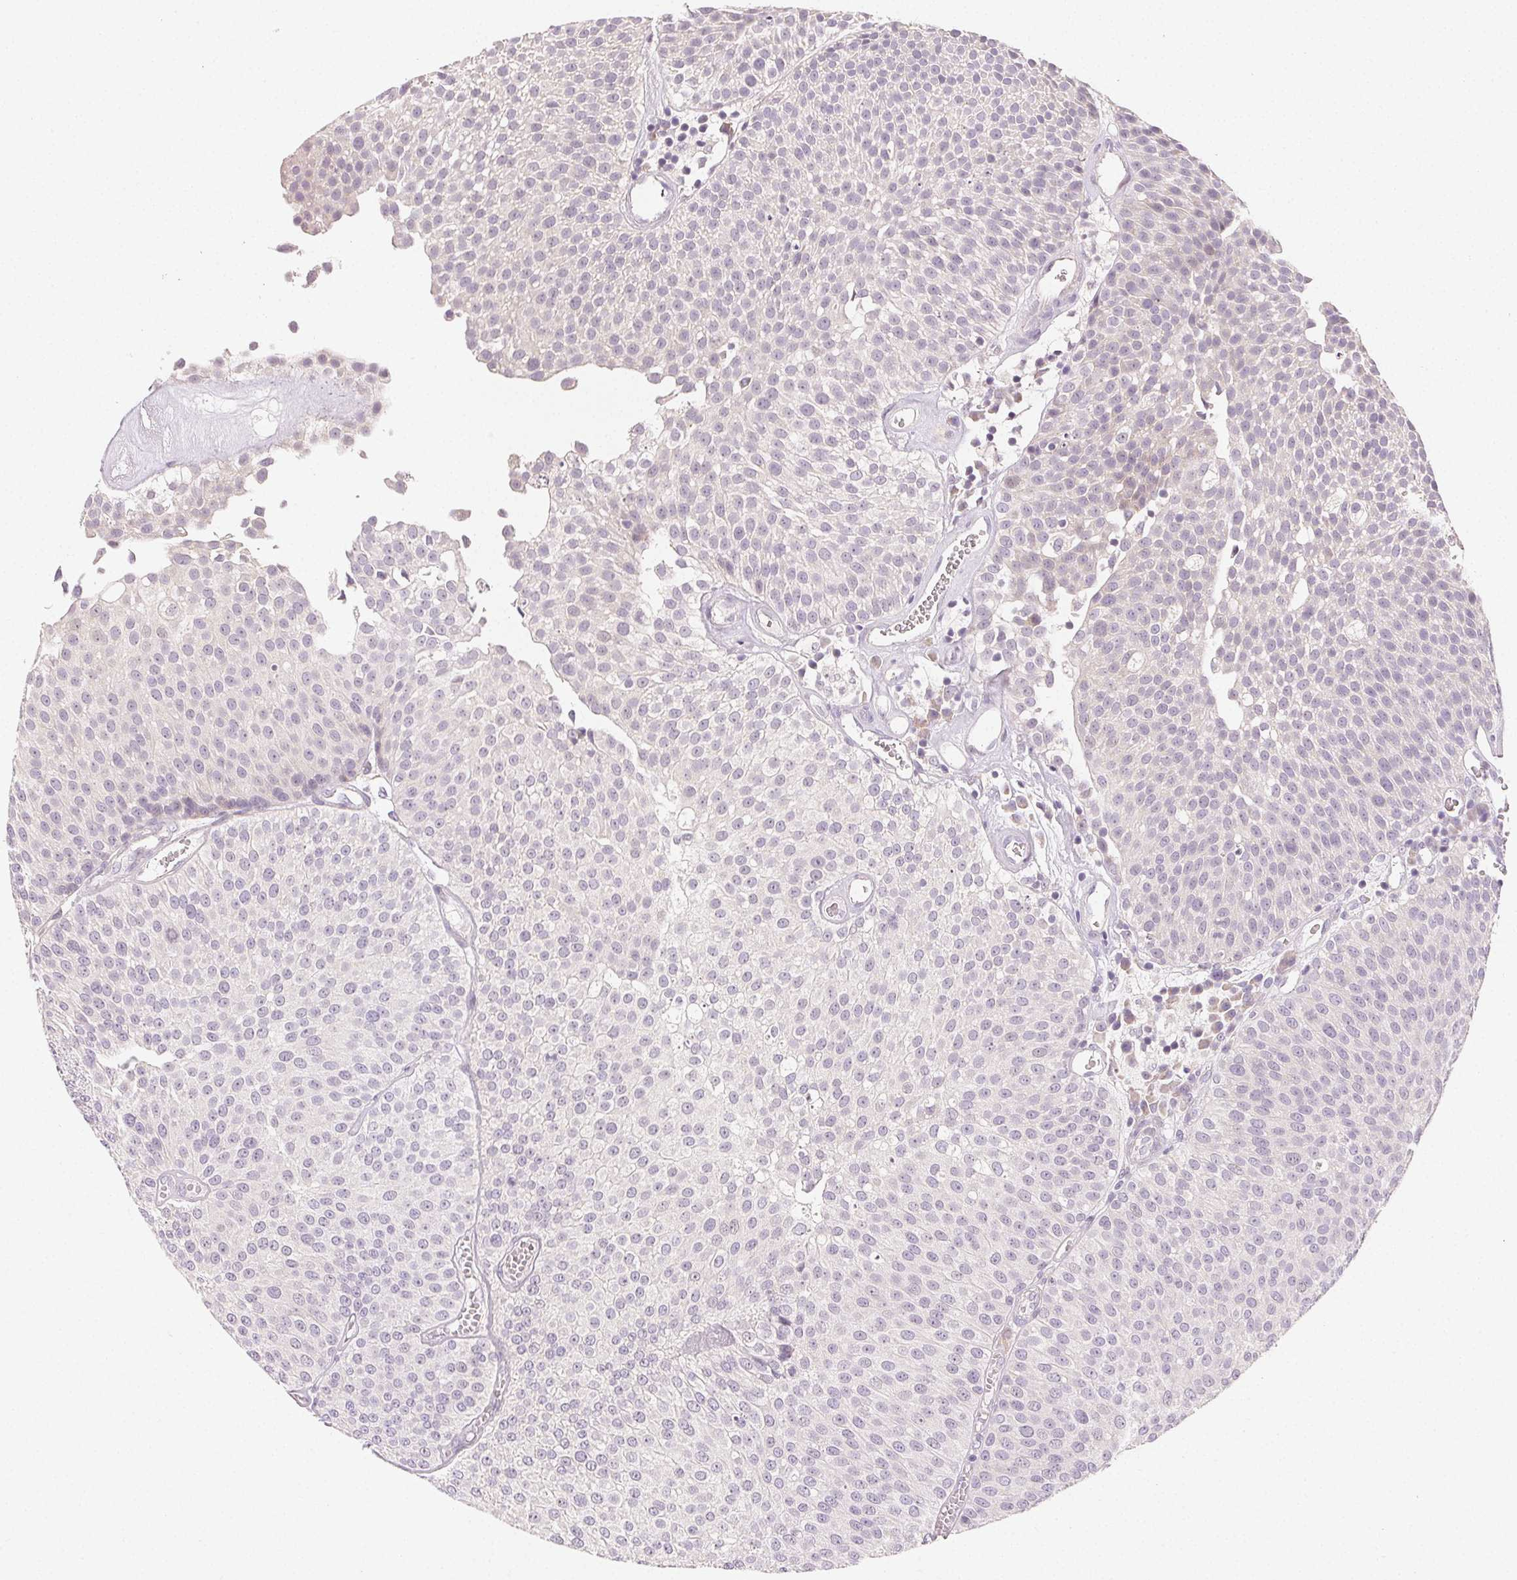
{"staining": {"intensity": "negative", "quantity": "none", "location": "none"}, "tissue": "urothelial cancer", "cell_type": "Tumor cells", "image_type": "cancer", "snomed": [{"axis": "morphology", "description": "Urothelial carcinoma, Low grade"}, {"axis": "topography", "description": "Urinary bladder"}], "caption": "A high-resolution photomicrograph shows immunohistochemistry (IHC) staining of urothelial carcinoma (low-grade), which displays no significant staining in tumor cells.", "gene": "MYBL1", "patient": {"sex": "female", "age": 79}}